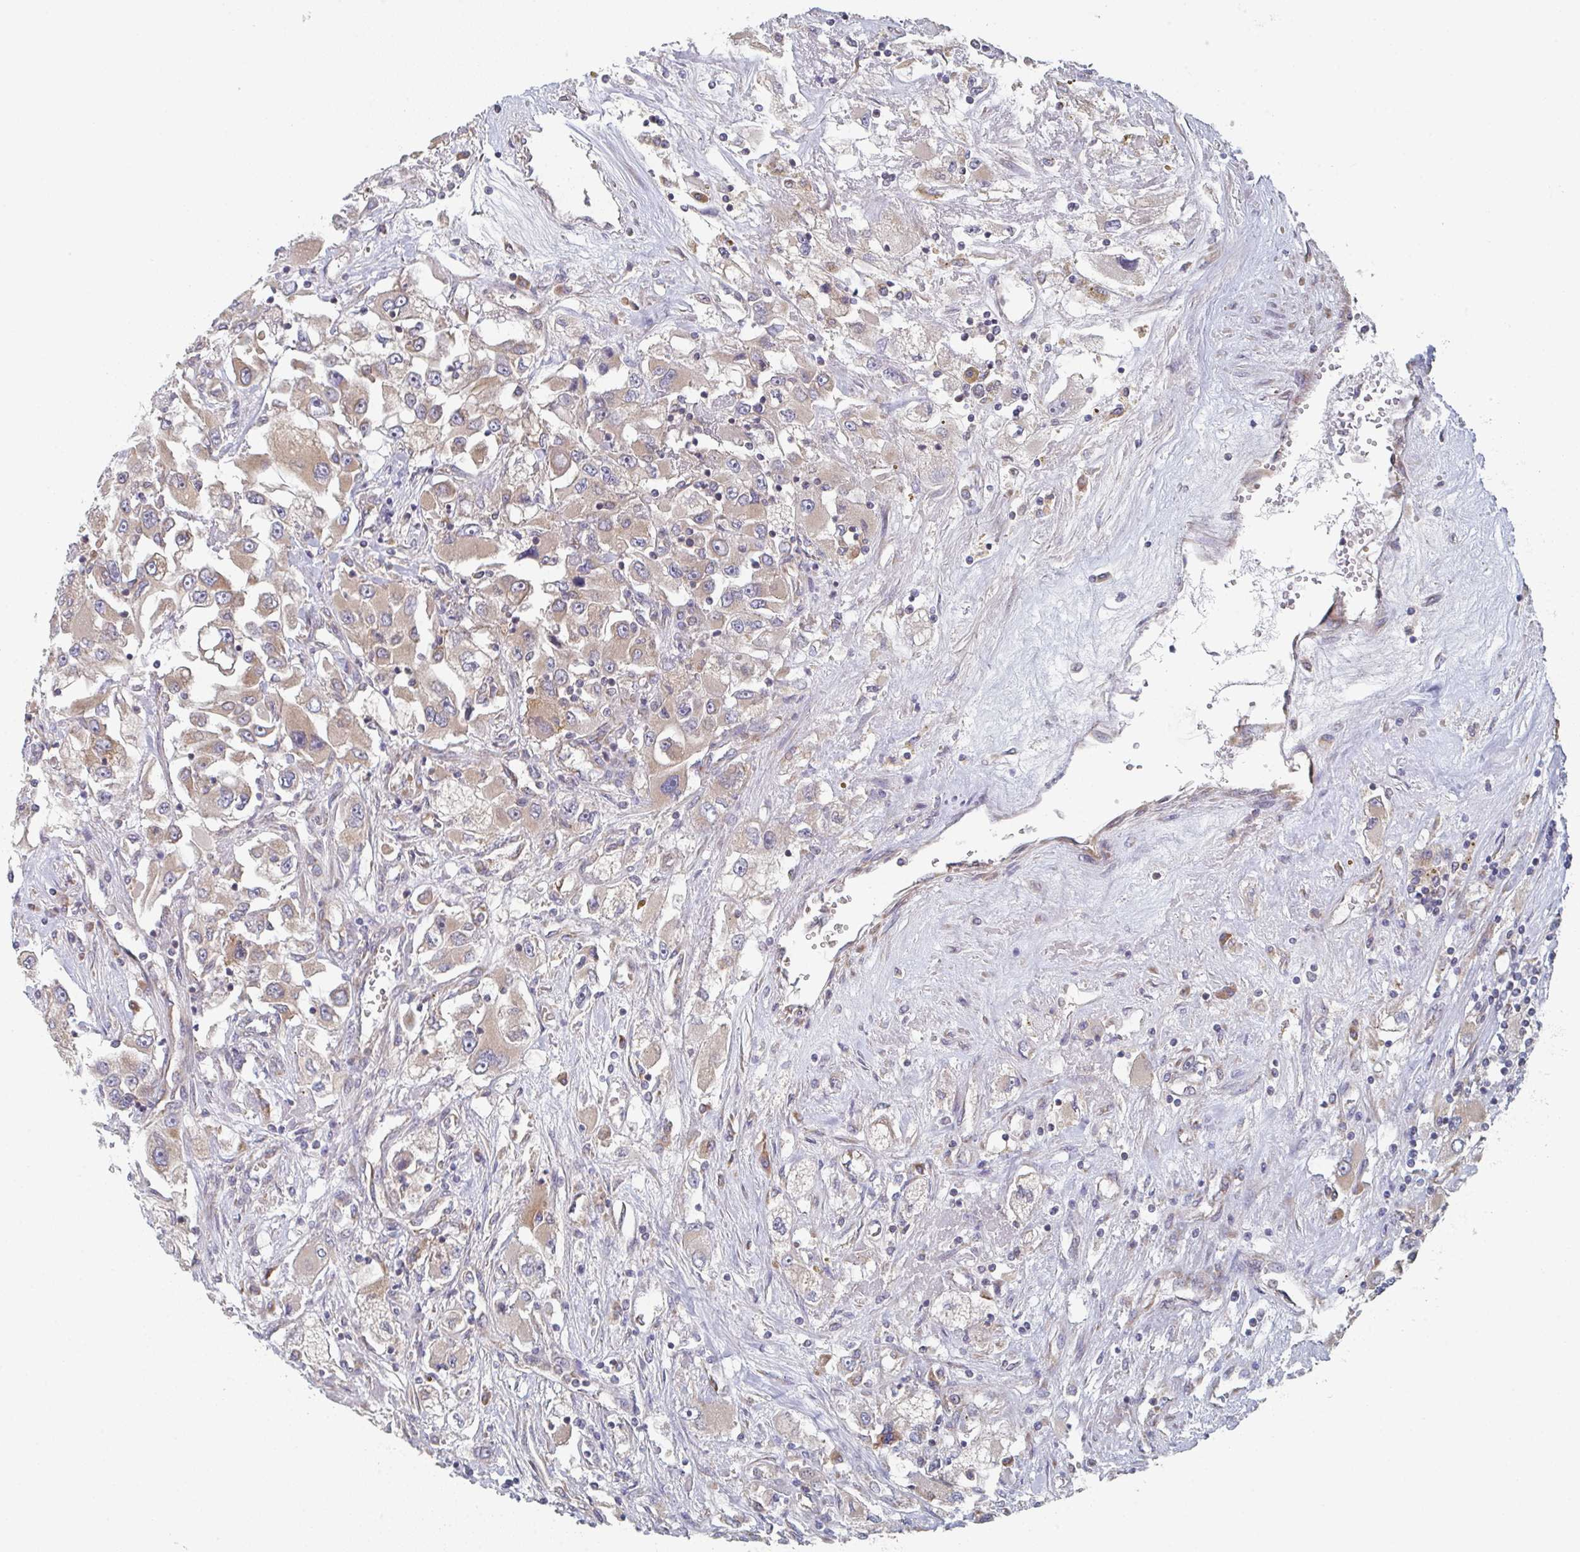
{"staining": {"intensity": "moderate", "quantity": "25%-75%", "location": "cytoplasmic/membranous"}, "tissue": "renal cancer", "cell_type": "Tumor cells", "image_type": "cancer", "snomed": [{"axis": "morphology", "description": "Adenocarcinoma, NOS"}, {"axis": "topography", "description": "Kidney"}], "caption": "Renal cancer stained with a brown dye exhibits moderate cytoplasmic/membranous positive expression in approximately 25%-75% of tumor cells.", "gene": "ELOVL1", "patient": {"sex": "female", "age": 52}}